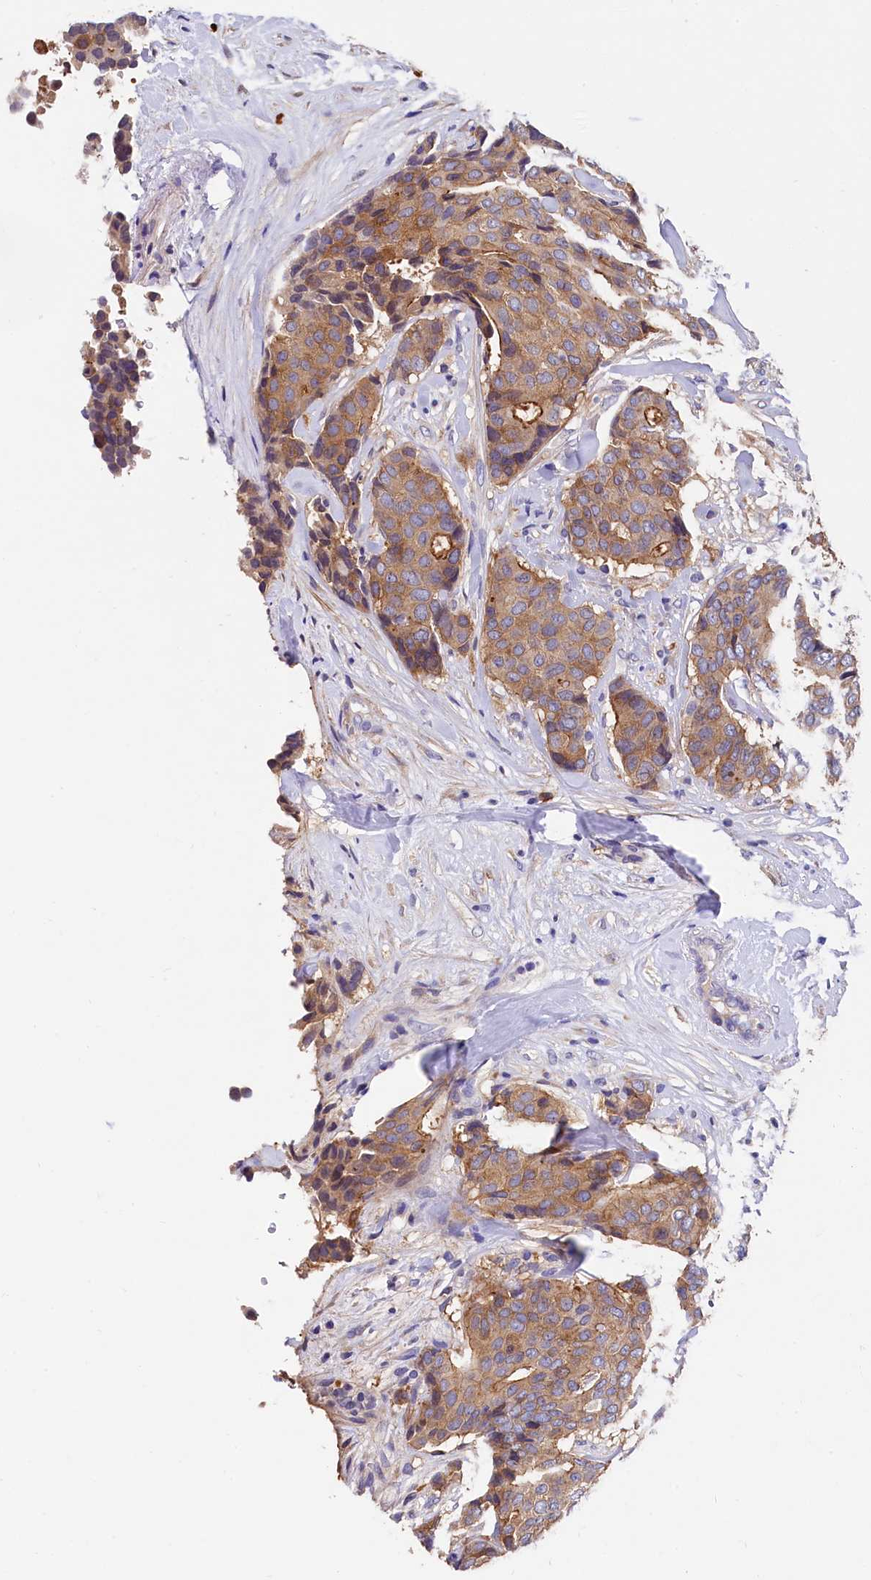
{"staining": {"intensity": "moderate", "quantity": ">75%", "location": "cytoplasmic/membranous"}, "tissue": "breast cancer", "cell_type": "Tumor cells", "image_type": "cancer", "snomed": [{"axis": "morphology", "description": "Duct carcinoma"}, {"axis": "topography", "description": "Breast"}], "caption": "High-power microscopy captured an immunohistochemistry photomicrograph of breast cancer (infiltrating ductal carcinoma), revealing moderate cytoplasmic/membranous expression in about >75% of tumor cells.", "gene": "EPS8L2", "patient": {"sex": "female", "age": 75}}